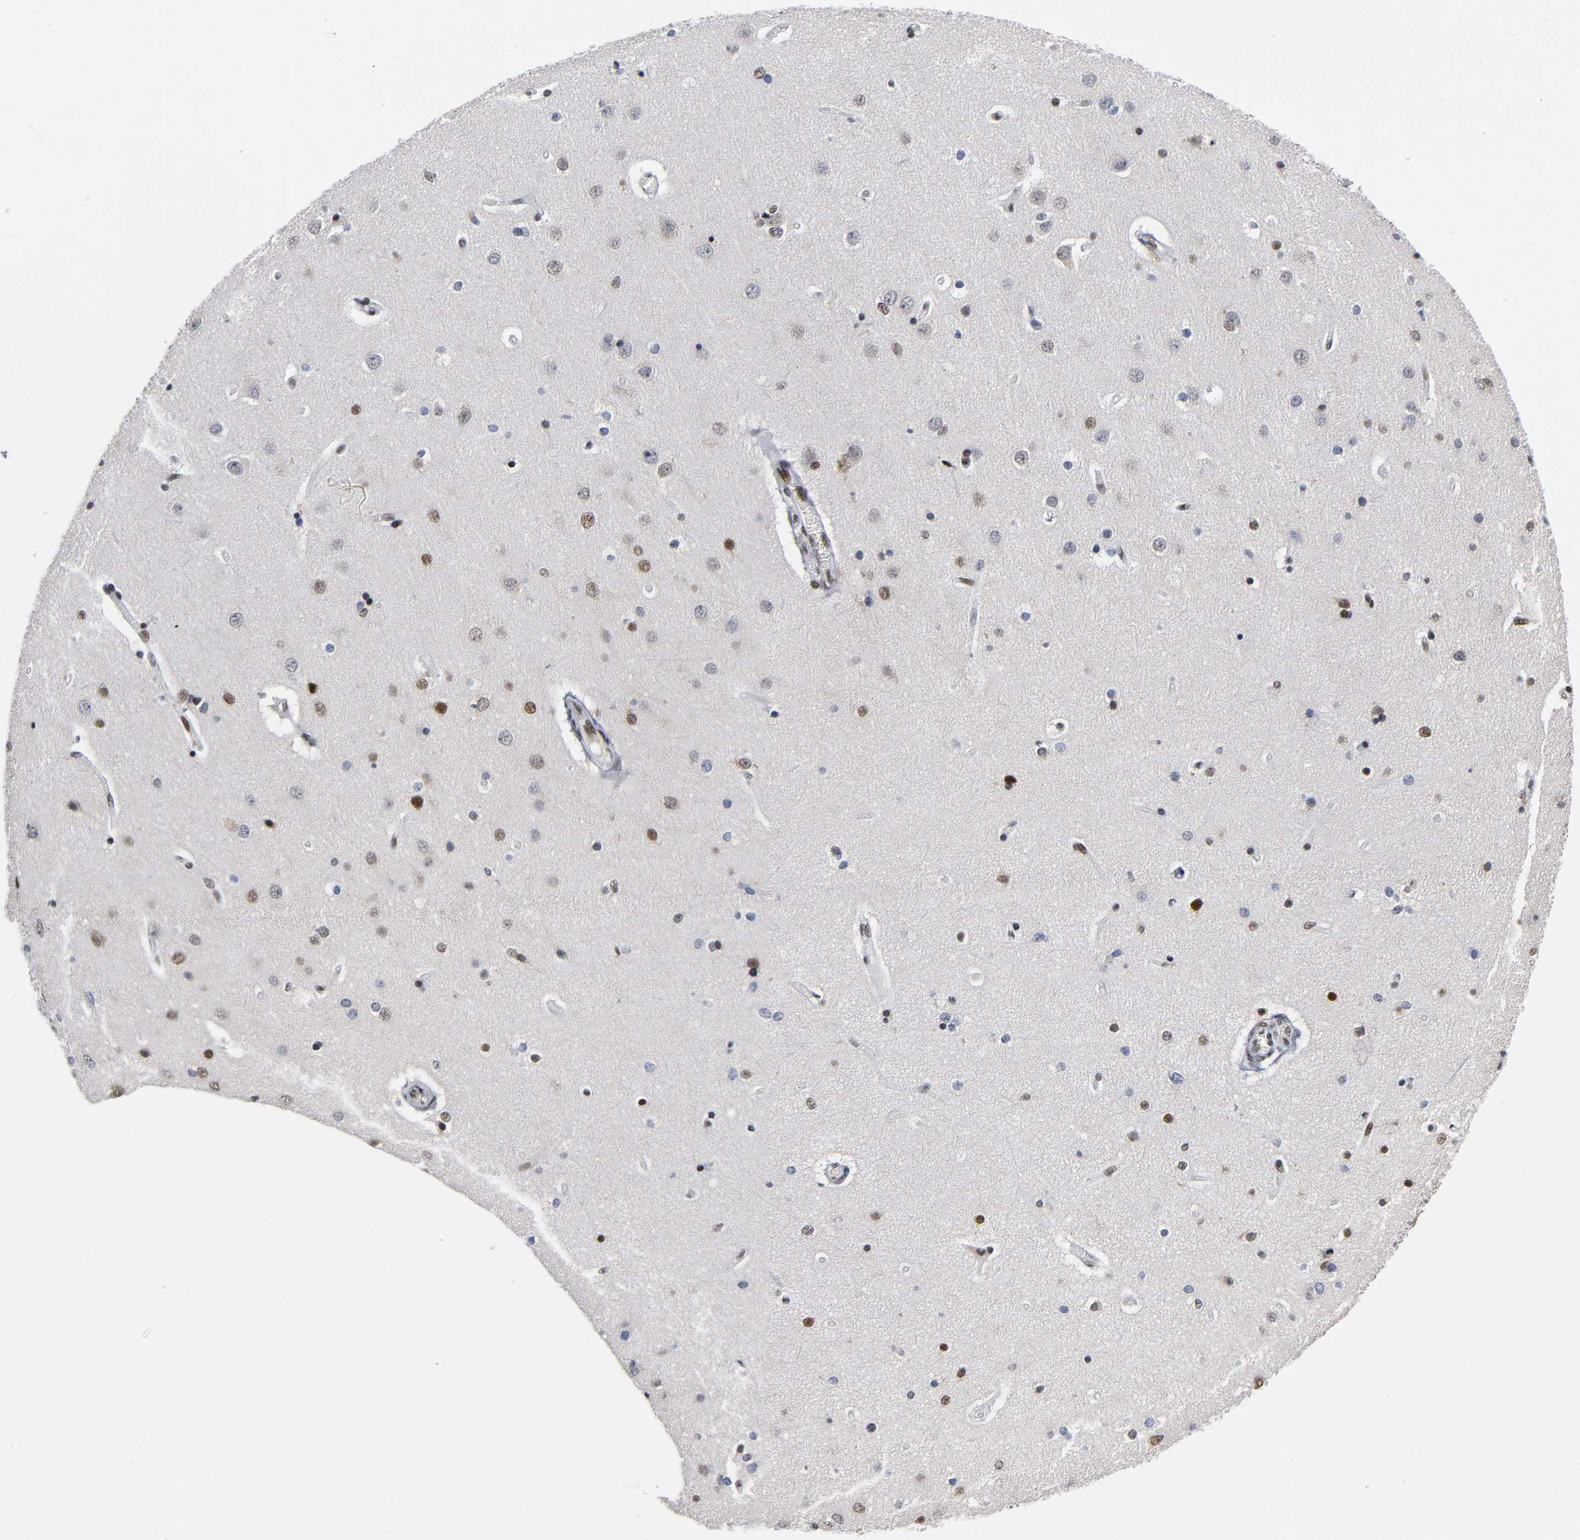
{"staining": {"intensity": "moderate", "quantity": ">75%", "location": "nuclear"}, "tissue": "cerebral cortex", "cell_type": "Endothelial cells", "image_type": "normal", "snomed": [{"axis": "morphology", "description": "Normal tissue, NOS"}, {"axis": "topography", "description": "Cerebral cortex"}], "caption": "Benign cerebral cortex demonstrates moderate nuclear expression in approximately >75% of endothelial cells.", "gene": "CREBBP", "patient": {"sex": "female", "age": 54}}